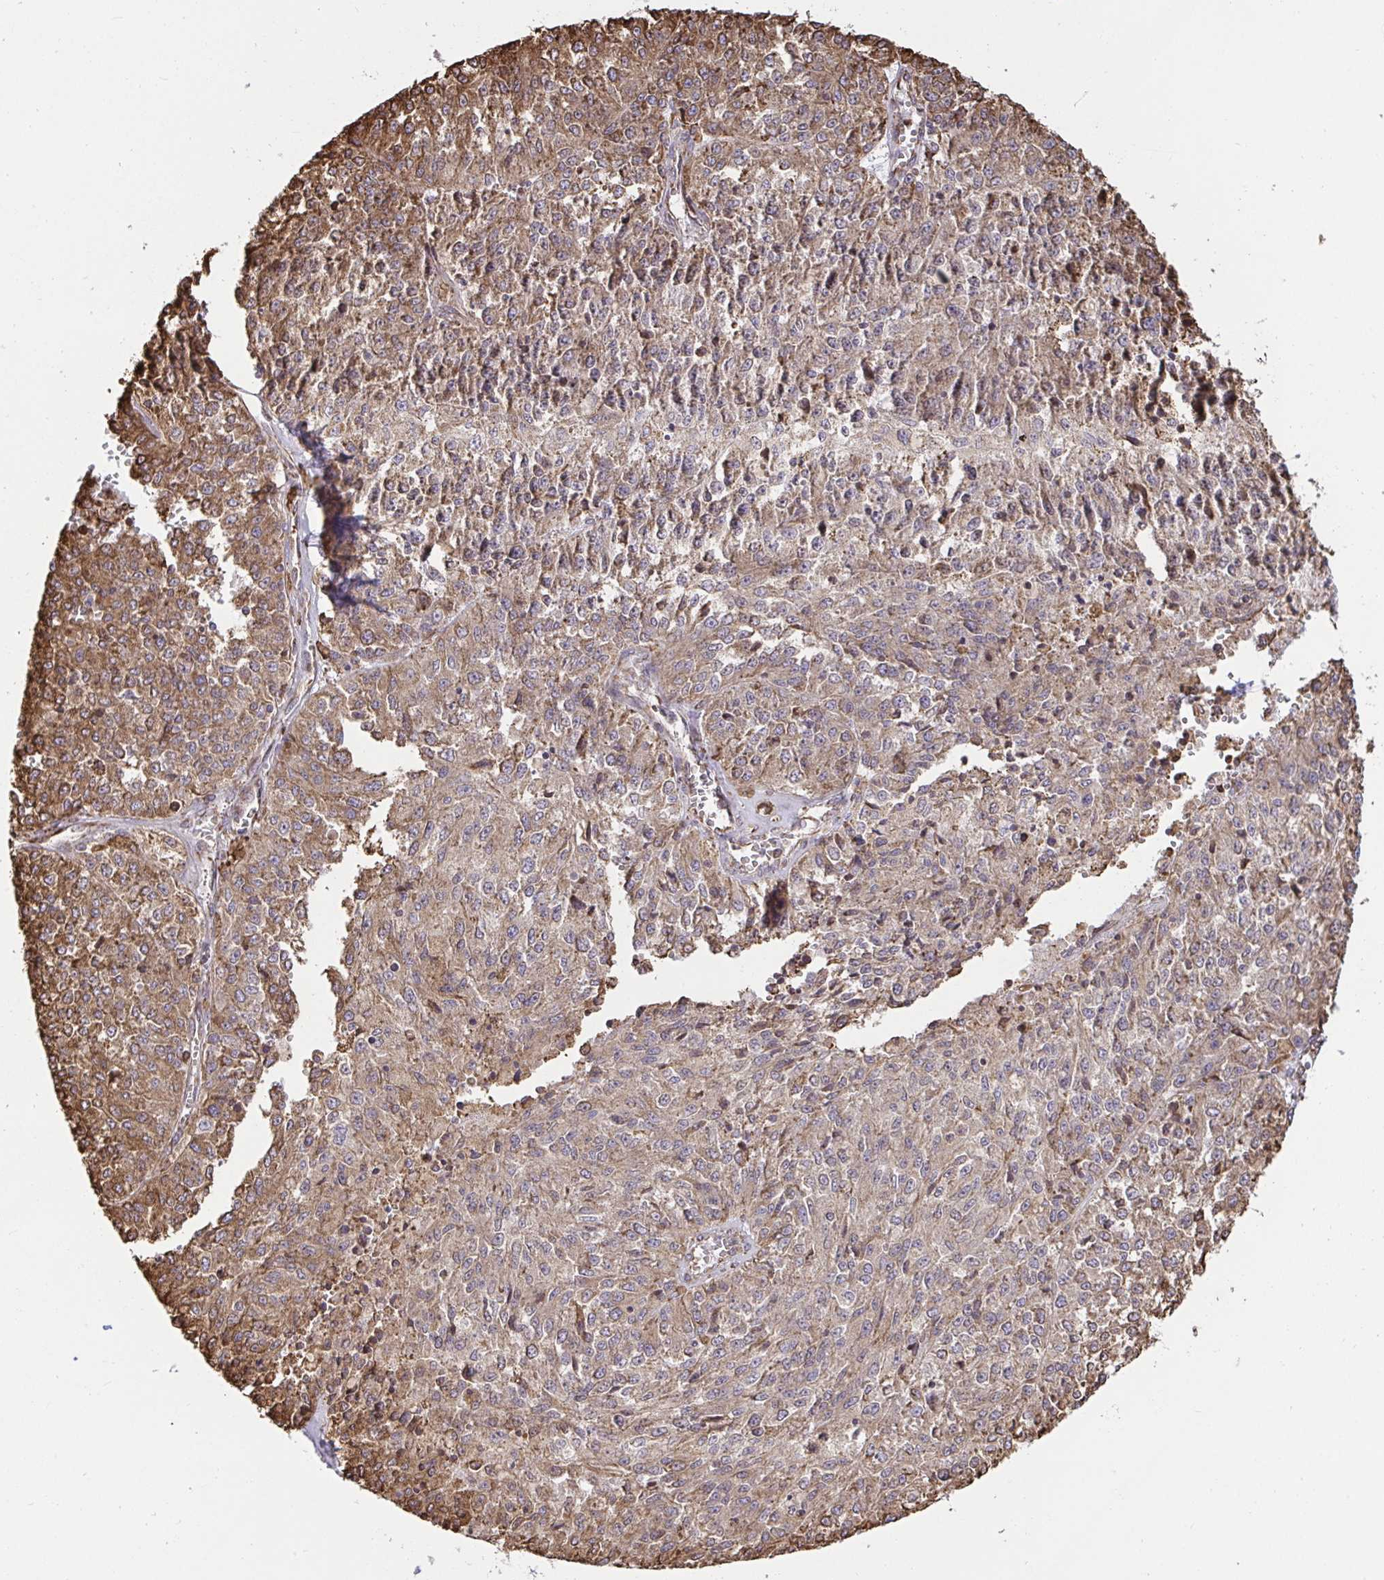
{"staining": {"intensity": "weak", "quantity": ">75%", "location": "cytoplasmic/membranous"}, "tissue": "melanoma", "cell_type": "Tumor cells", "image_type": "cancer", "snomed": [{"axis": "morphology", "description": "Malignant melanoma, Metastatic site"}, {"axis": "topography", "description": "Lymph node"}], "caption": "There is low levels of weak cytoplasmic/membranous positivity in tumor cells of melanoma, as demonstrated by immunohistochemical staining (brown color).", "gene": "CLGN", "patient": {"sex": "female", "age": 64}}